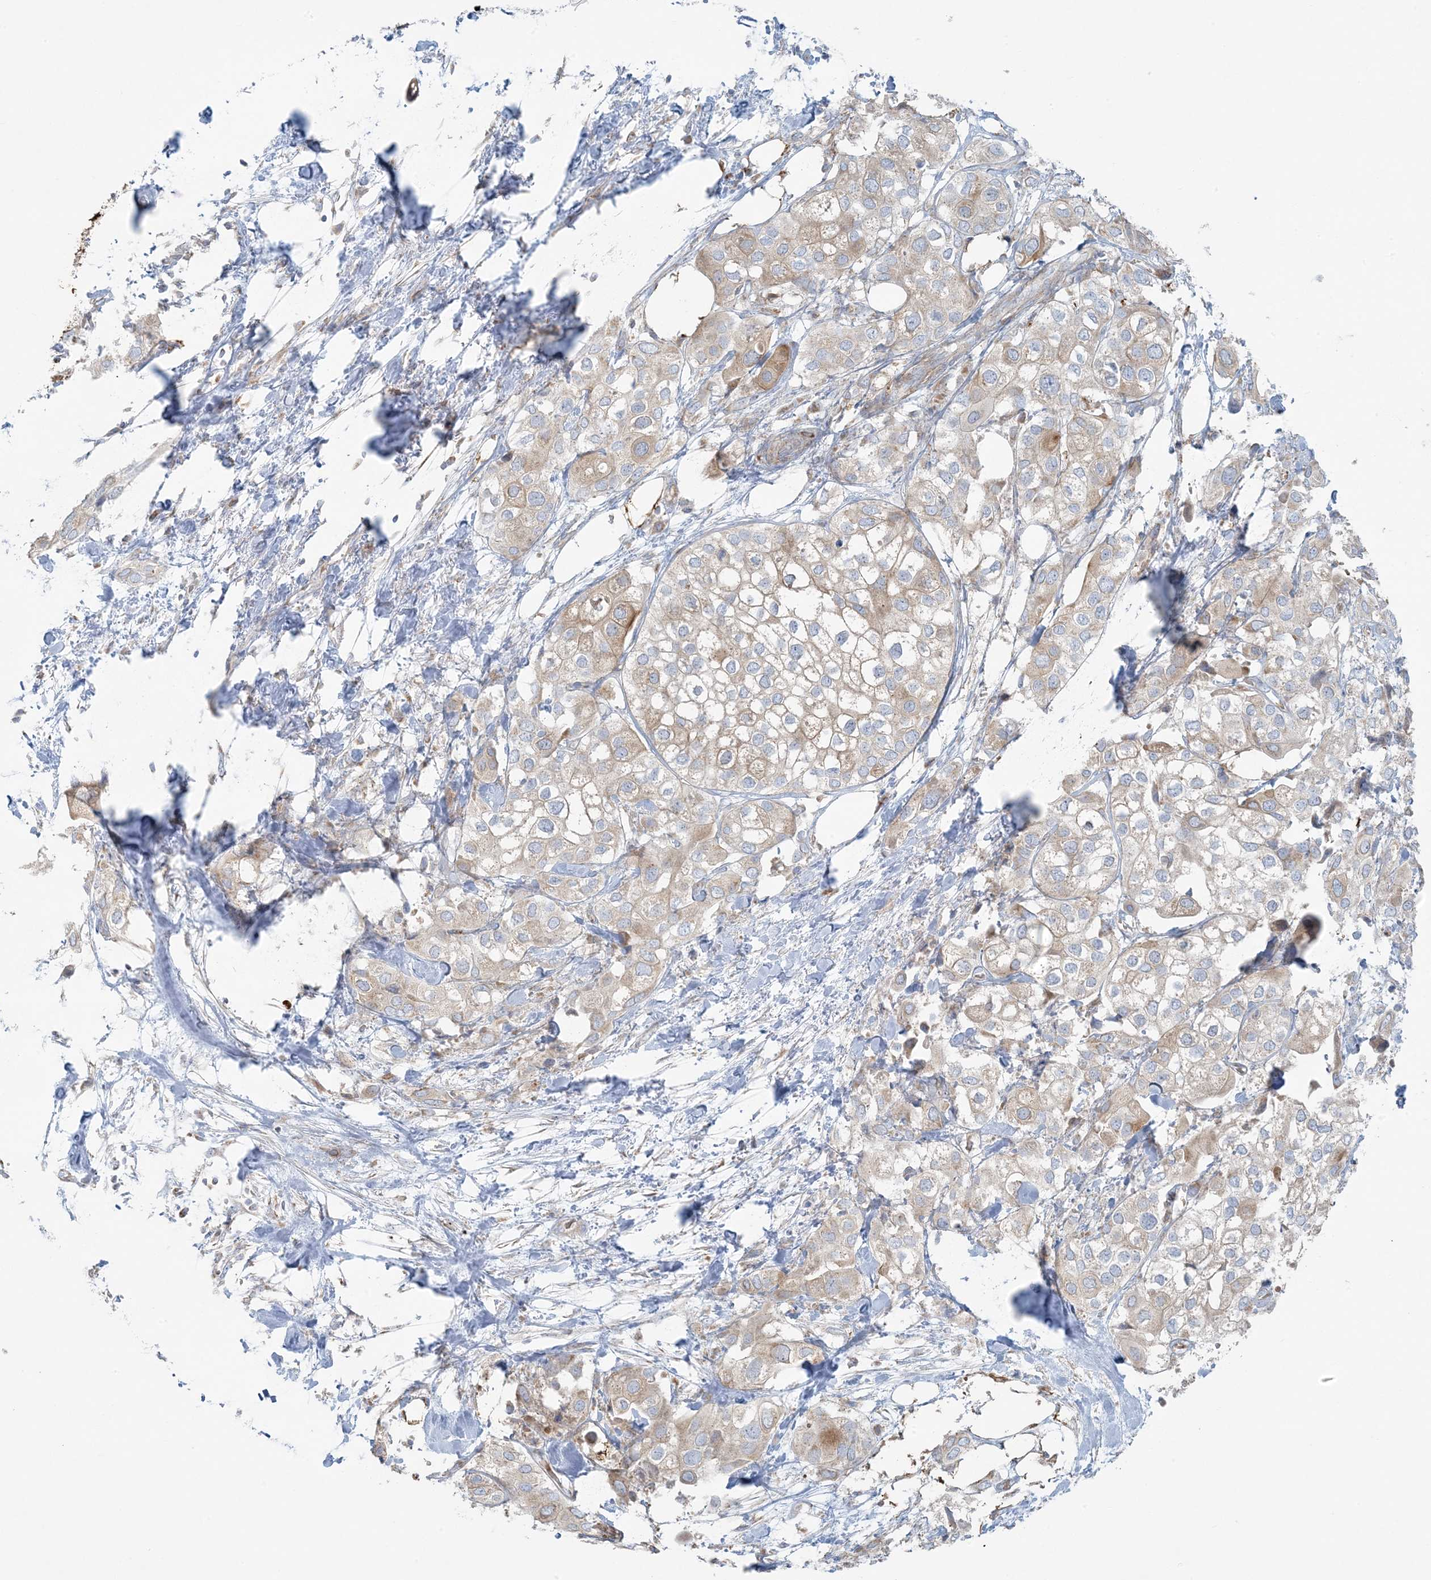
{"staining": {"intensity": "weak", "quantity": "<25%", "location": "cytoplasmic/membranous"}, "tissue": "urothelial cancer", "cell_type": "Tumor cells", "image_type": "cancer", "snomed": [{"axis": "morphology", "description": "Urothelial carcinoma, High grade"}, {"axis": "topography", "description": "Urinary bladder"}], "caption": "The image reveals no staining of tumor cells in urothelial cancer. (Brightfield microscopy of DAB IHC at high magnification).", "gene": "PIK3R4", "patient": {"sex": "male", "age": 64}}